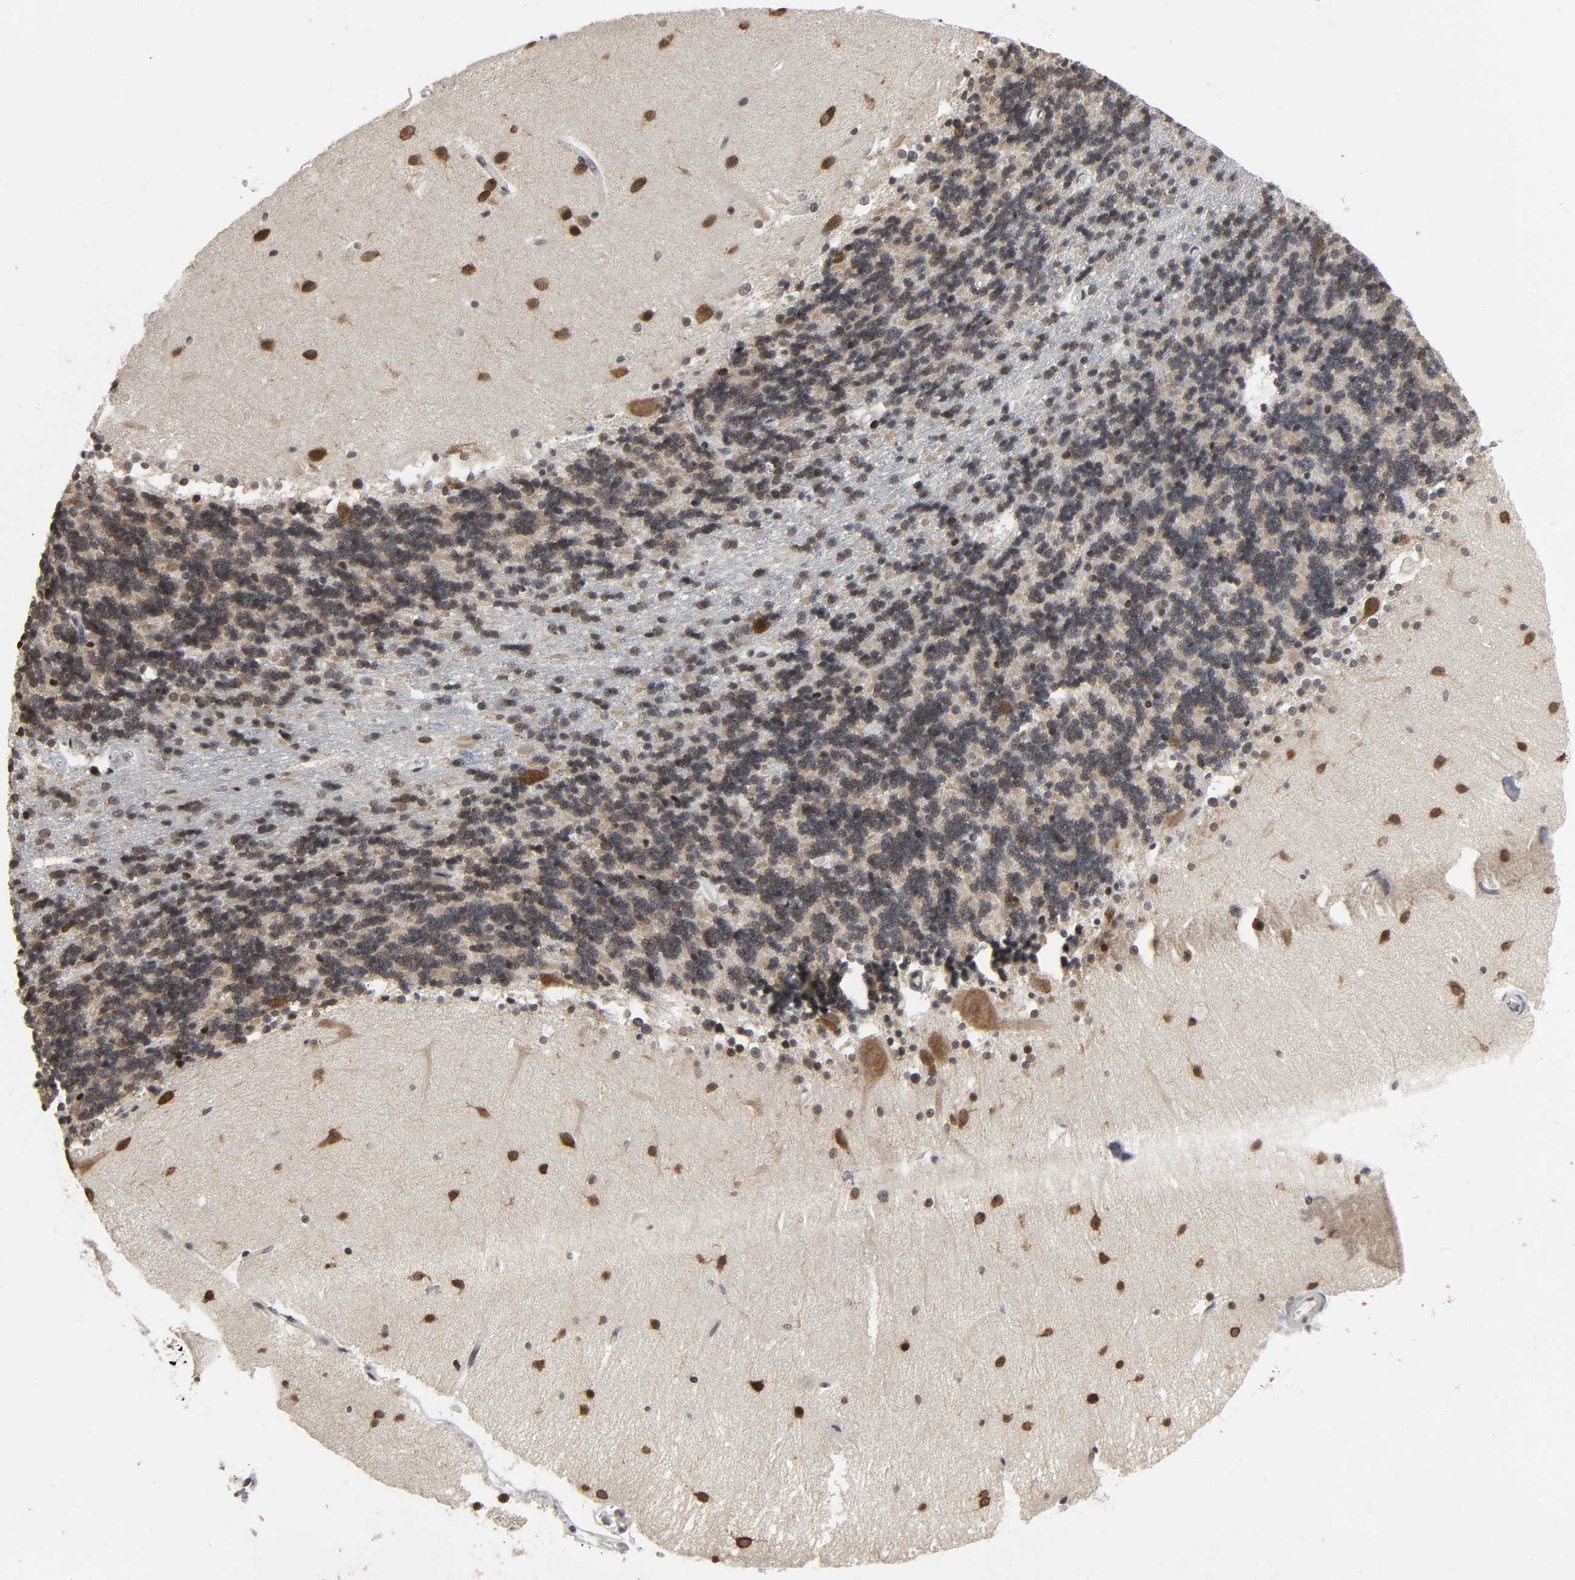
{"staining": {"intensity": "weak", "quantity": "25%-75%", "location": "cytoplasmic/membranous"}, "tissue": "cerebellum", "cell_type": "Cells in granular layer", "image_type": "normal", "snomed": [{"axis": "morphology", "description": "Normal tissue, NOS"}, {"axis": "topography", "description": "Cerebellum"}], "caption": "IHC (DAB) staining of benign cerebellum demonstrates weak cytoplasmic/membranous protein staining in about 25%-75% of cells in granular layer.", "gene": "MUC1", "patient": {"sex": "female", "age": 54}}